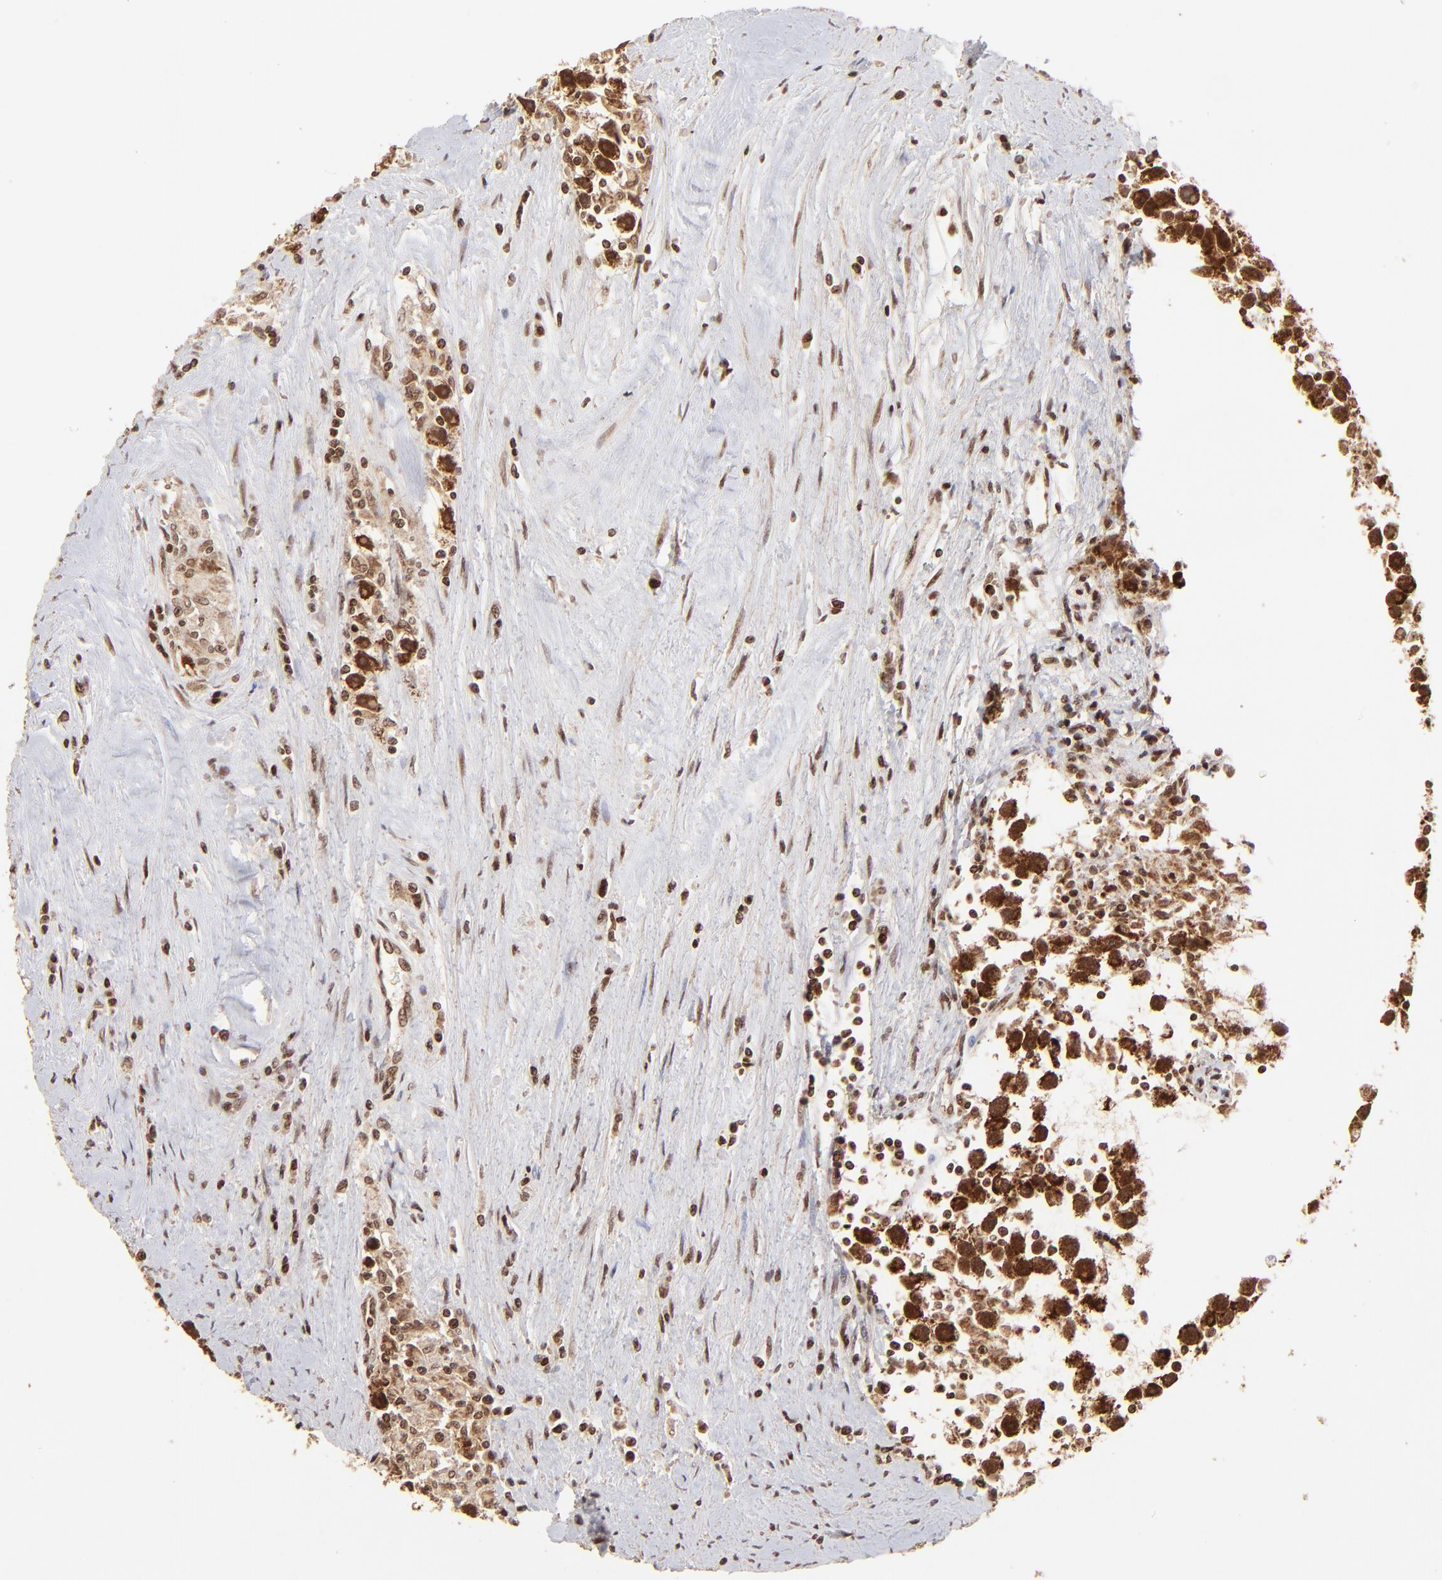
{"staining": {"intensity": "strong", "quantity": ">75%", "location": "cytoplasmic/membranous,nuclear"}, "tissue": "testis cancer", "cell_type": "Tumor cells", "image_type": "cancer", "snomed": [{"axis": "morphology", "description": "Seminoma, NOS"}, {"axis": "topography", "description": "Testis"}], "caption": "Testis cancer stained for a protein demonstrates strong cytoplasmic/membranous and nuclear positivity in tumor cells.", "gene": "MED15", "patient": {"sex": "male", "age": 43}}